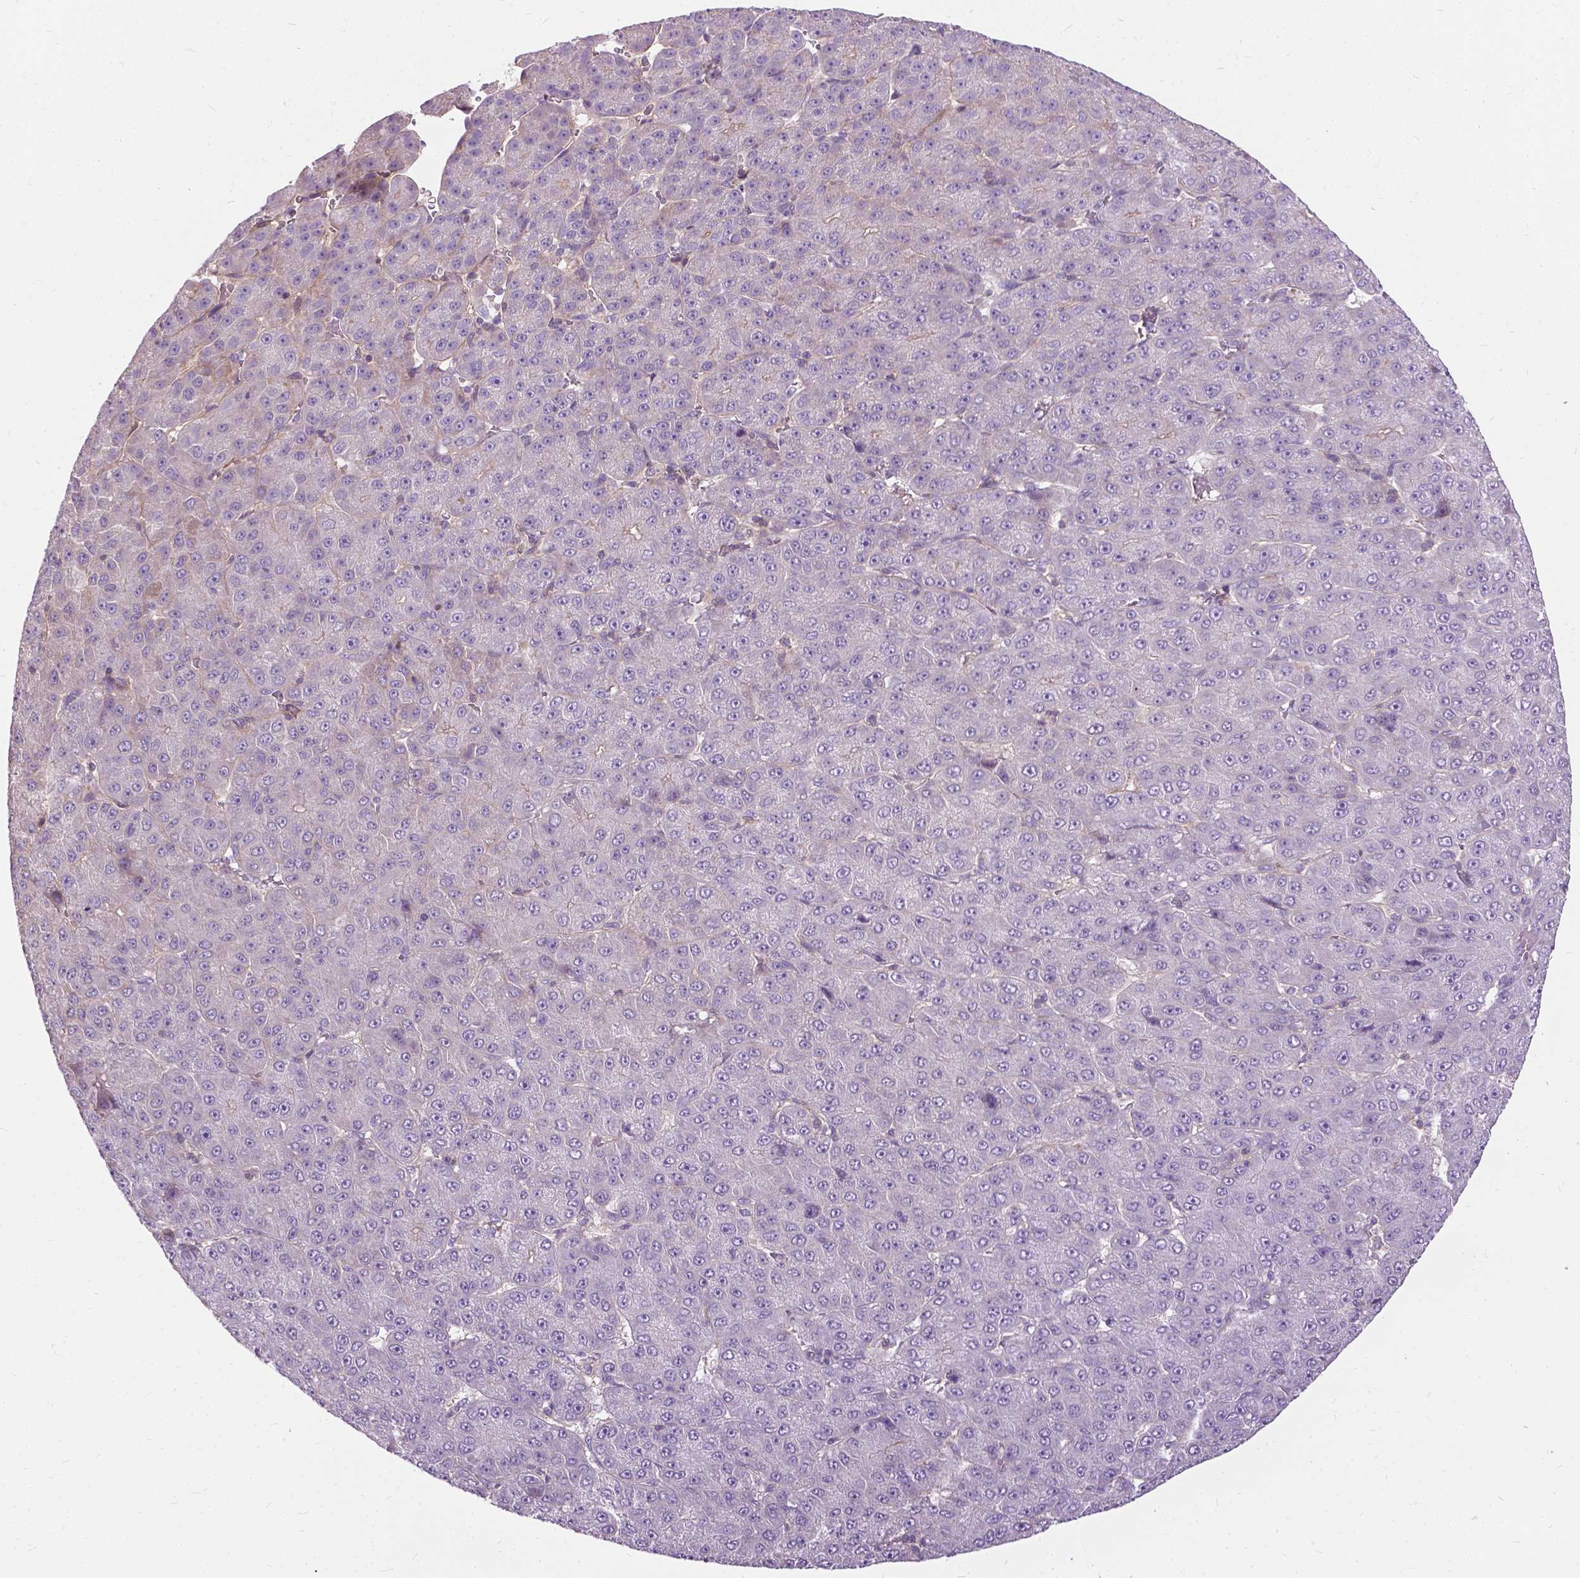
{"staining": {"intensity": "negative", "quantity": "none", "location": "none"}, "tissue": "liver cancer", "cell_type": "Tumor cells", "image_type": "cancer", "snomed": [{"axis": "morphology", "description": "Carcinoma, Hepatocellular, NOS"}, {"axis": "topography", "description": "Liver"}], "caption": "Tumor cells show no significant protein positivity in liver cancer.", "gene": "JAK3", "patient": {"sex": "male", "age": 67}}